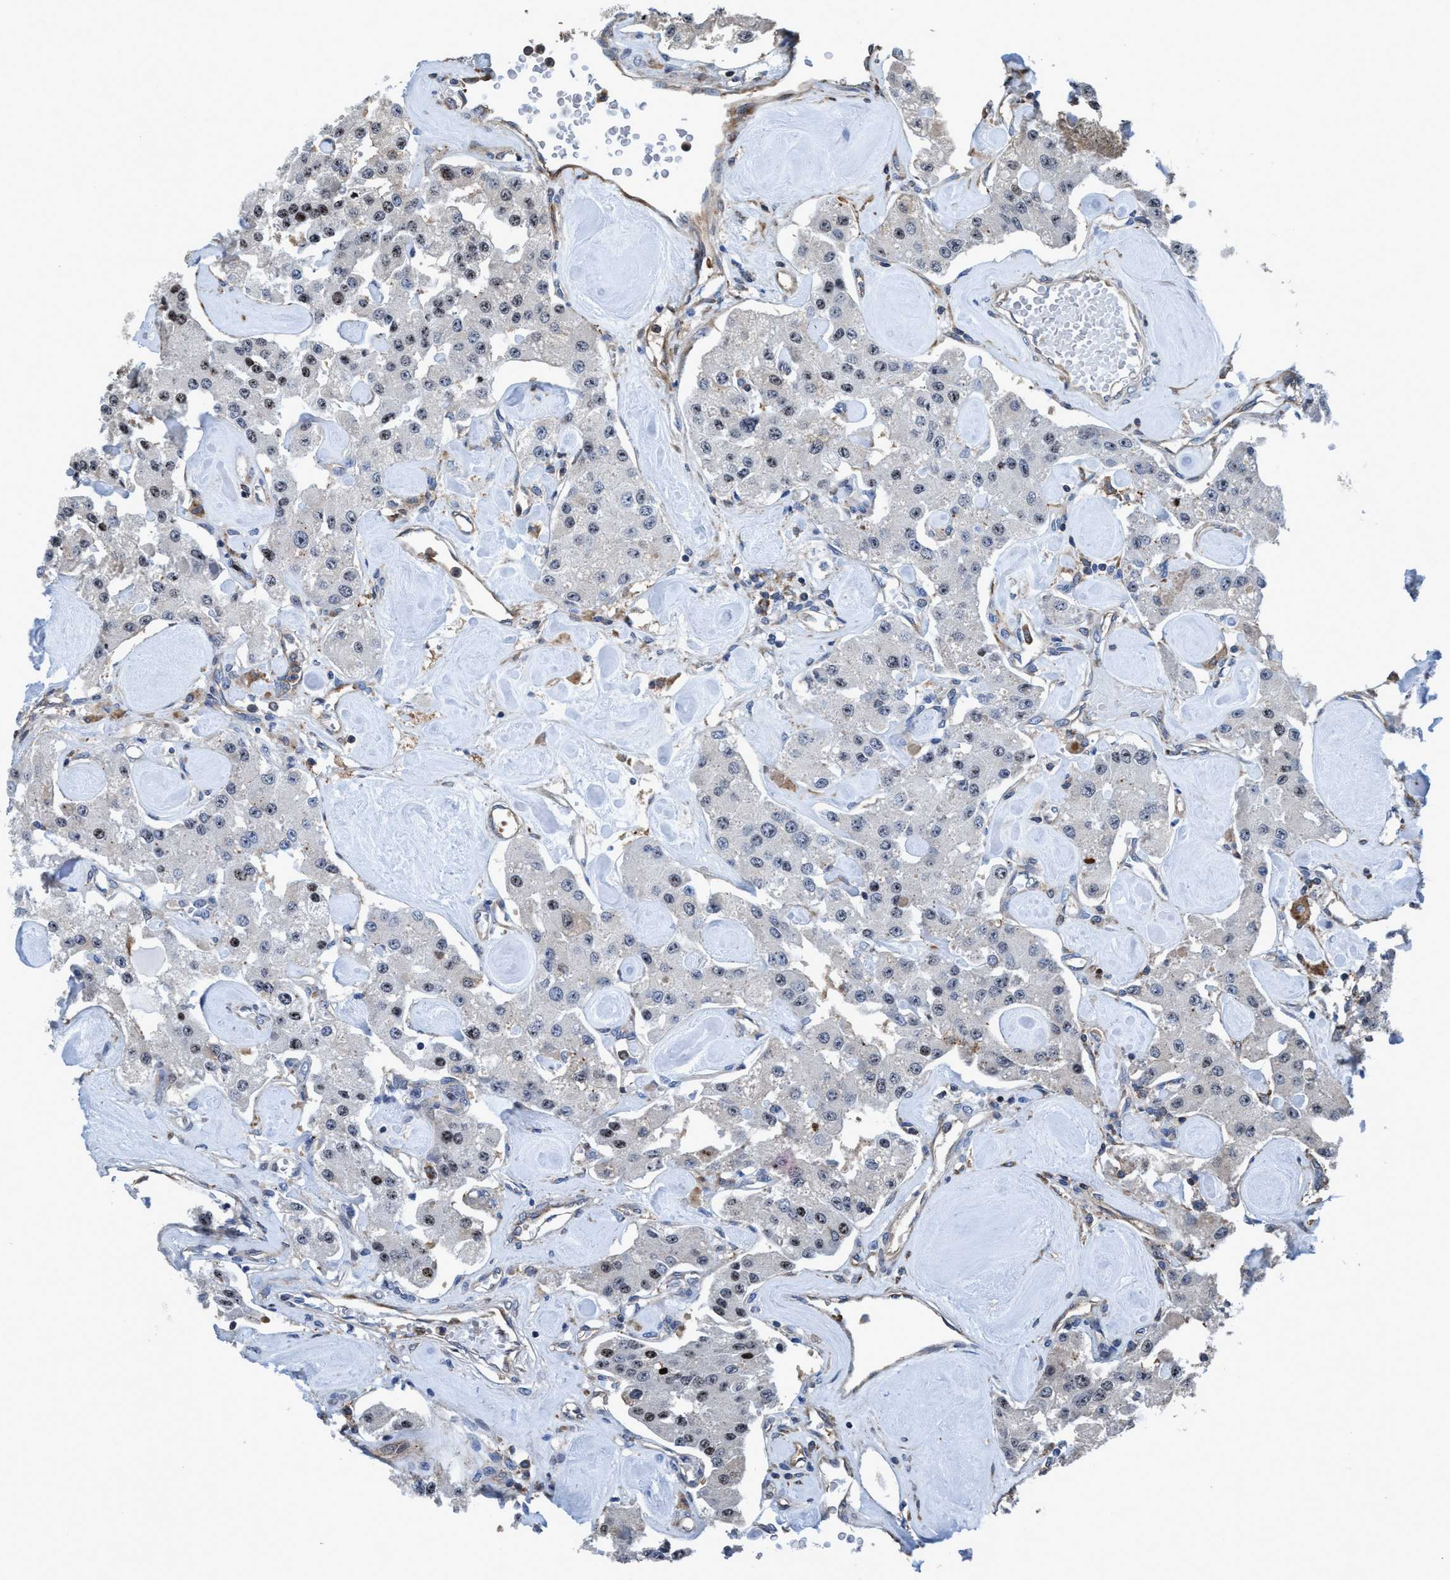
{"staining": {"intensity": "moderate", "quantity": "<25%", "location": "nuclear"}, "tissue": "carcinoid", "cell_type": "Tumor cells", "image_type": "cancer", "snomed": [{"axis": "morphology", "description": "Carcinoid, malignant, NOS"}, {"axis": "topography", "description": "Pancreas"}], "caption": "Carcinoid was stained to show a protein in brown. There is low levels of moderate nuclear expression in about <25% of tumor cells.", "gene": "NMT1", "patient": {"sex": "male", "age": 41}}